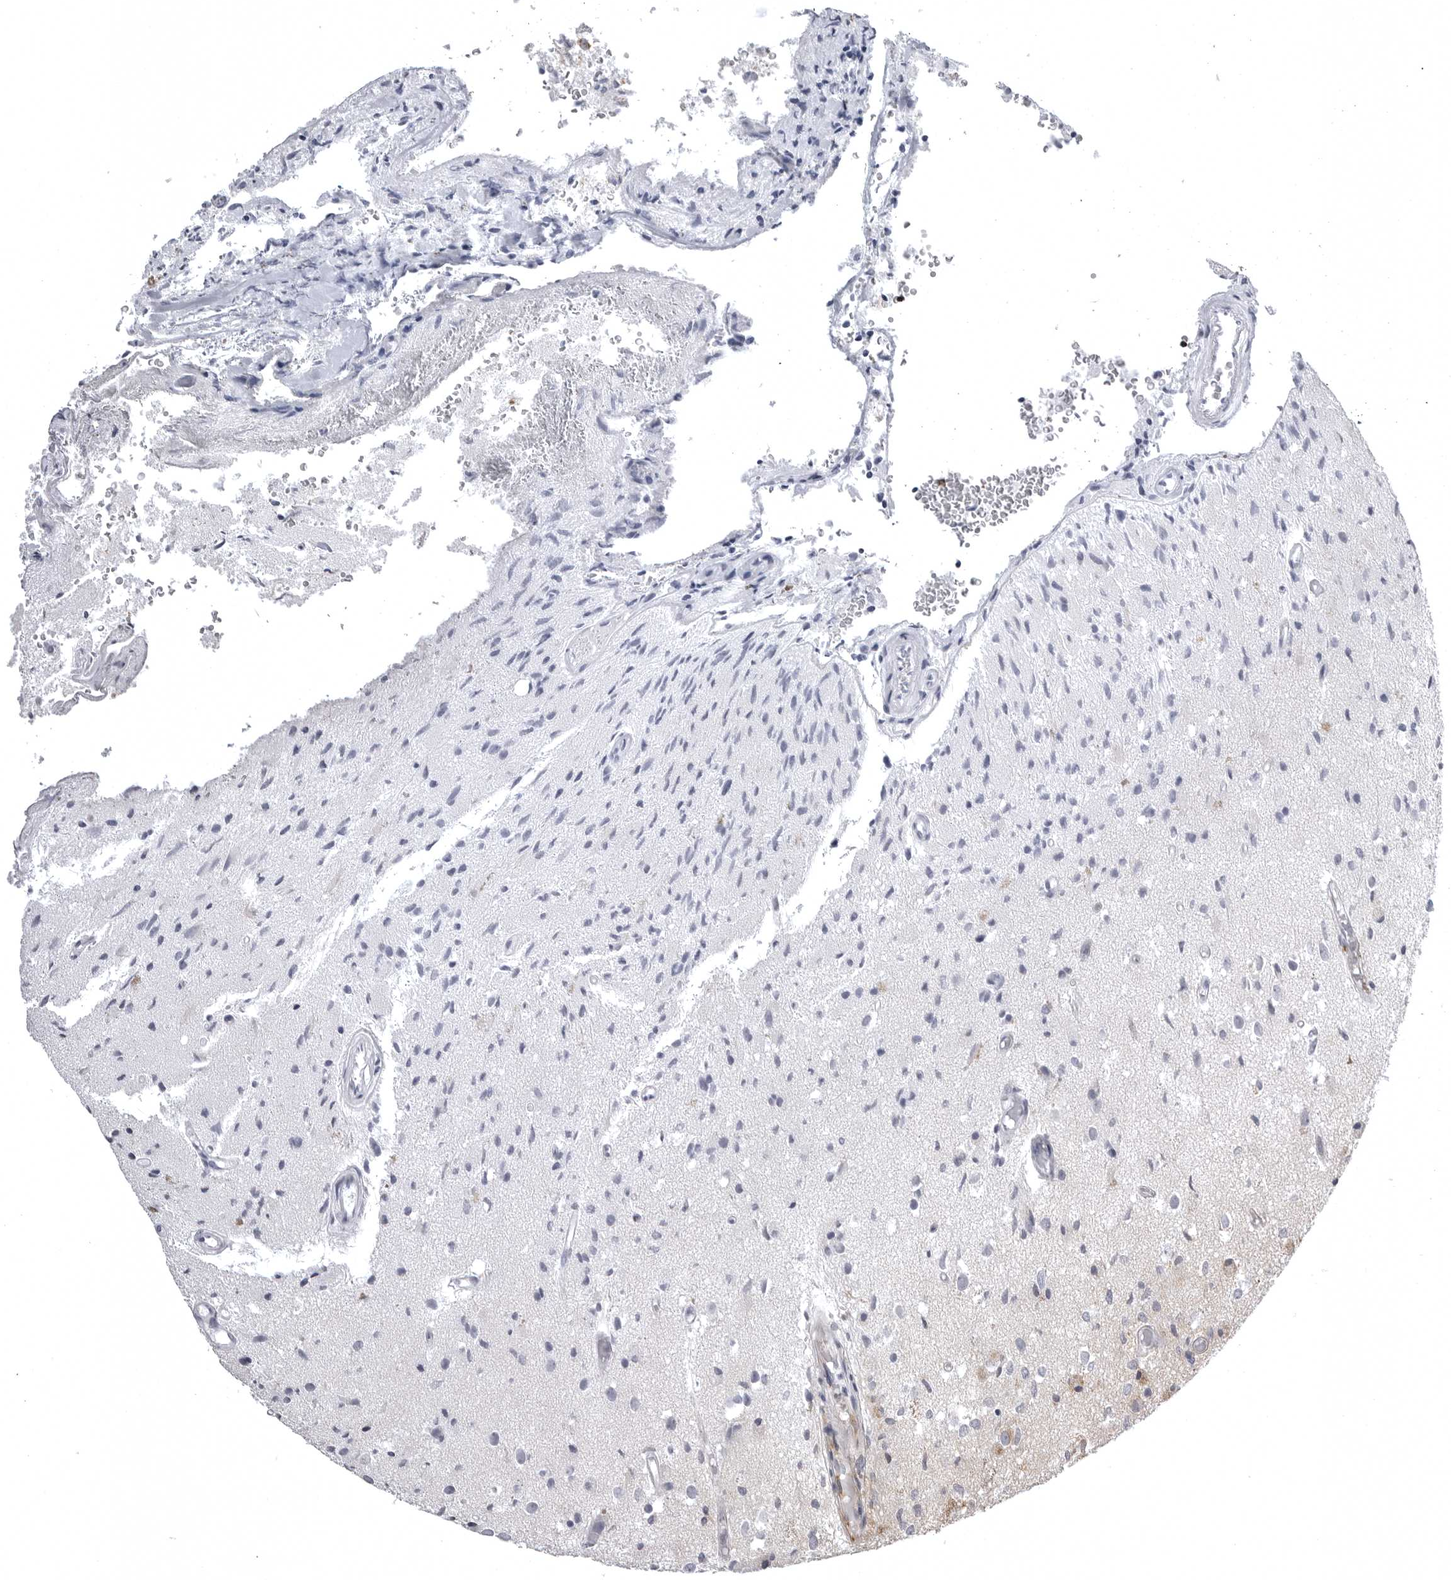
{"staining": {"intensity": "negative", "quantity": "none", "location": "none"}, "tissue": "glioma", "cell_type": "Tumor cells", "image_type": "cancer", "snomed": [{"axis": "morphology", "description": "Normal tissue, NOS"}, {"axis": "morphology", "description": "Glioma, malignant, High grade"}, {"axis": "topography", "description": "Cerebral cortex"}], "caption": "The image displays no significant positivity in tumor cells of high-grade glioma (malignant). The staining is performed using DAB brown chromogen with nuclei counter-stained in using hematoxylin.", "gene": "TUFM", "patient": {"sex": "male", "age": 77}}